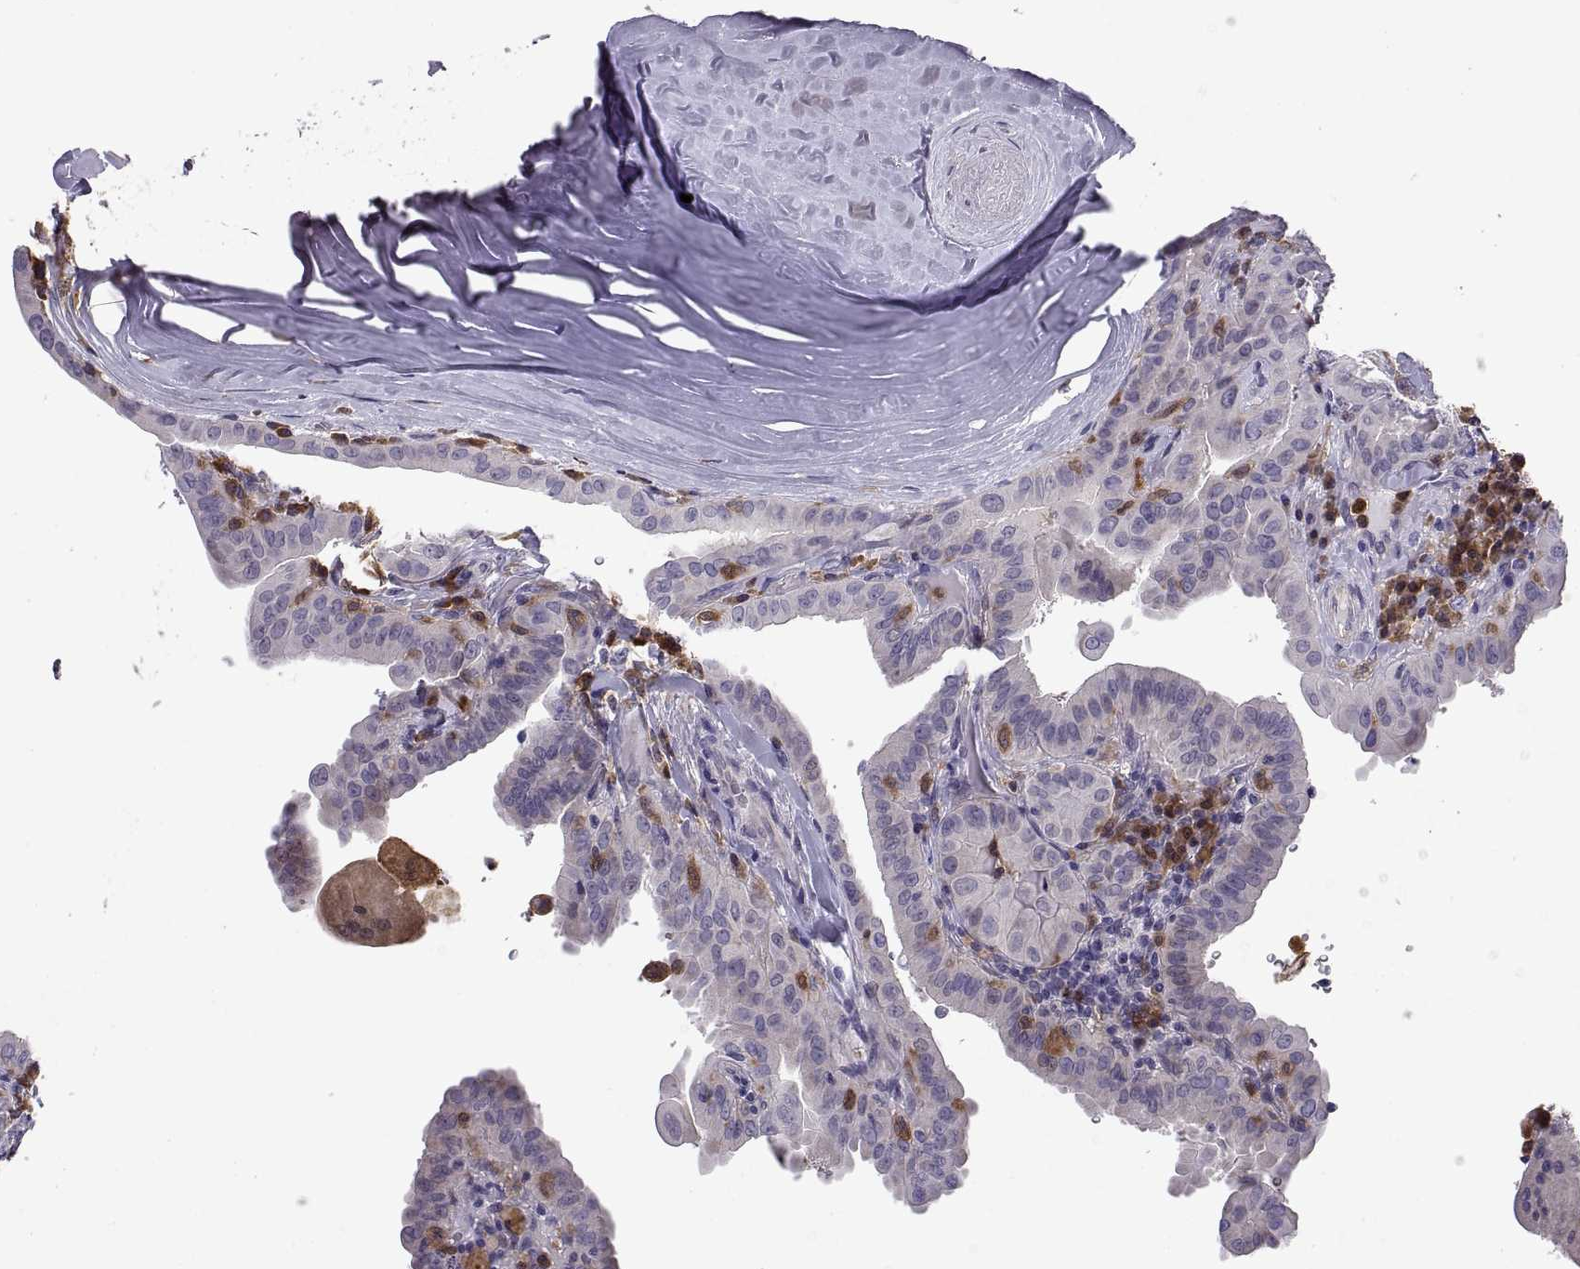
{"staining": {"intensity": "negative", "quantity": "none", "location": "none"}, "tissue": "thyroid cancer", "cell_type": "Tumor cells", "image_type": "cancer", "snomed": [{"axis": "morphology", "description": "Papillary adenocarcinoma, NOS"}, {"axis": "topography", "description": "Thyroid gland"}], "caption": "An image of thyroid papillary adenocarcinoma stained for a protein exhibits no brown staining in tumor cells.", "gene": "DOK3", "patient": {"sex": "female", "age": 37}}